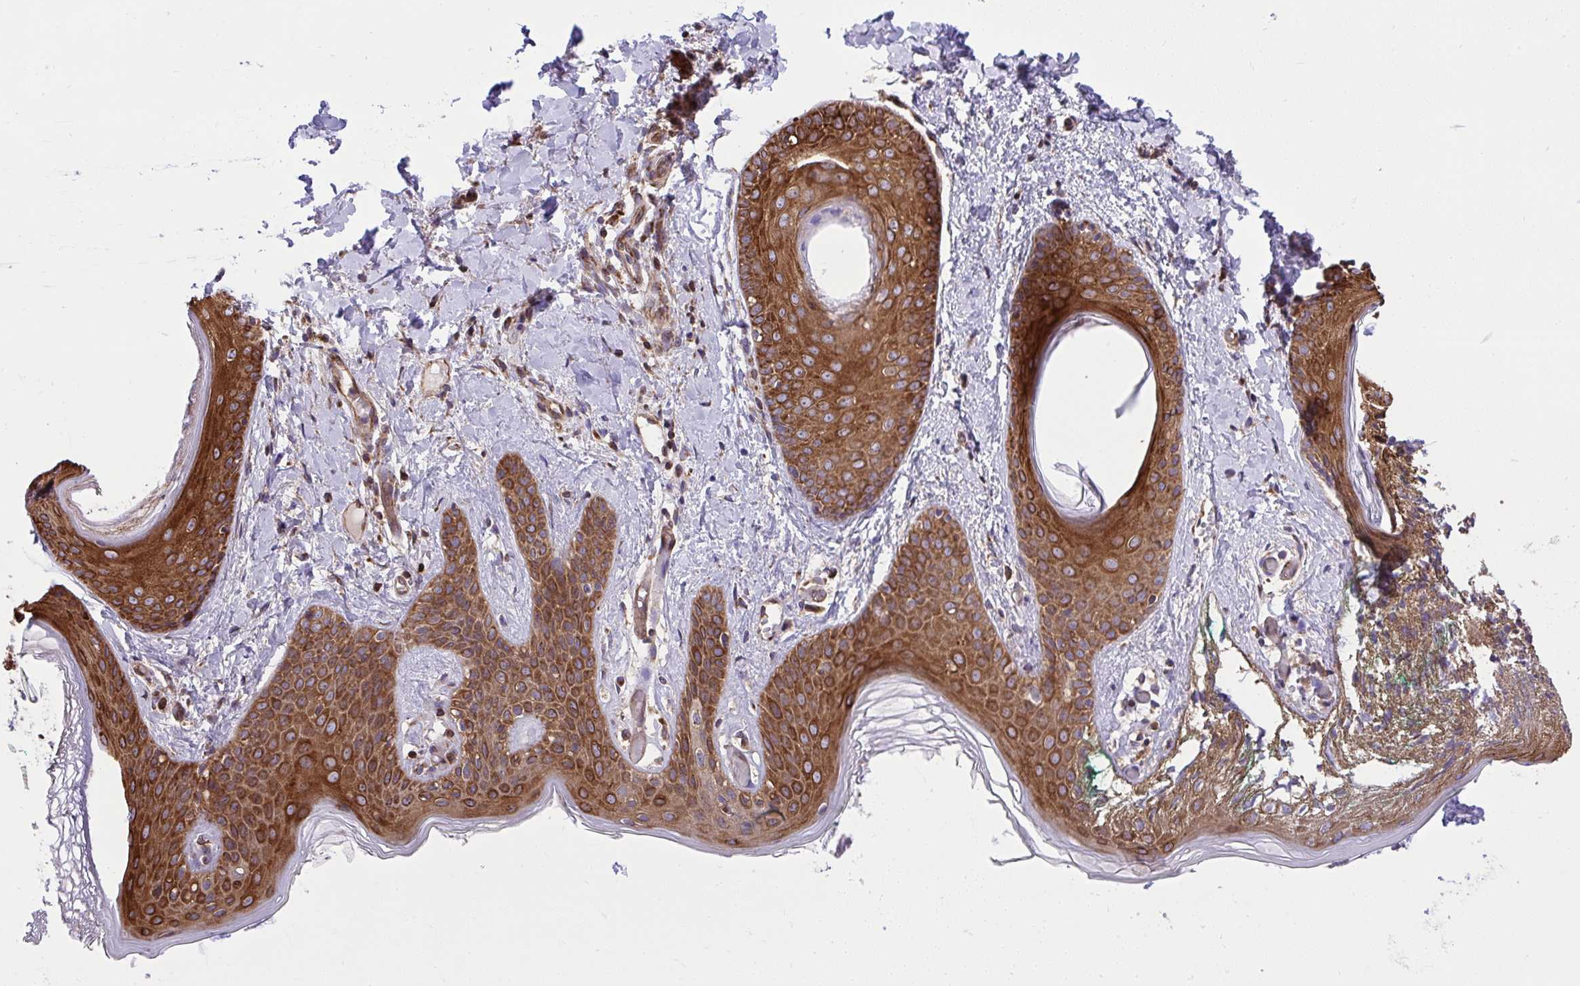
{"staining": {"intensity": "strong", "quantity": ">75%", "location": "nuclear"}, "tissue": "skin", "cell_type": "Fibroblasts", "image_type": "normal", "snomed": [{"axis": "morphology", "description": "Normal tissue, NOS"}, {"axis": "topography", "description": "Skin"}], "caption": "Fibroblasts show strong nuclear staining in about >75% of cells in unremarkable skin.", "gene": "NMNAT3", "patient": {"sex": "male", "age": 16}}